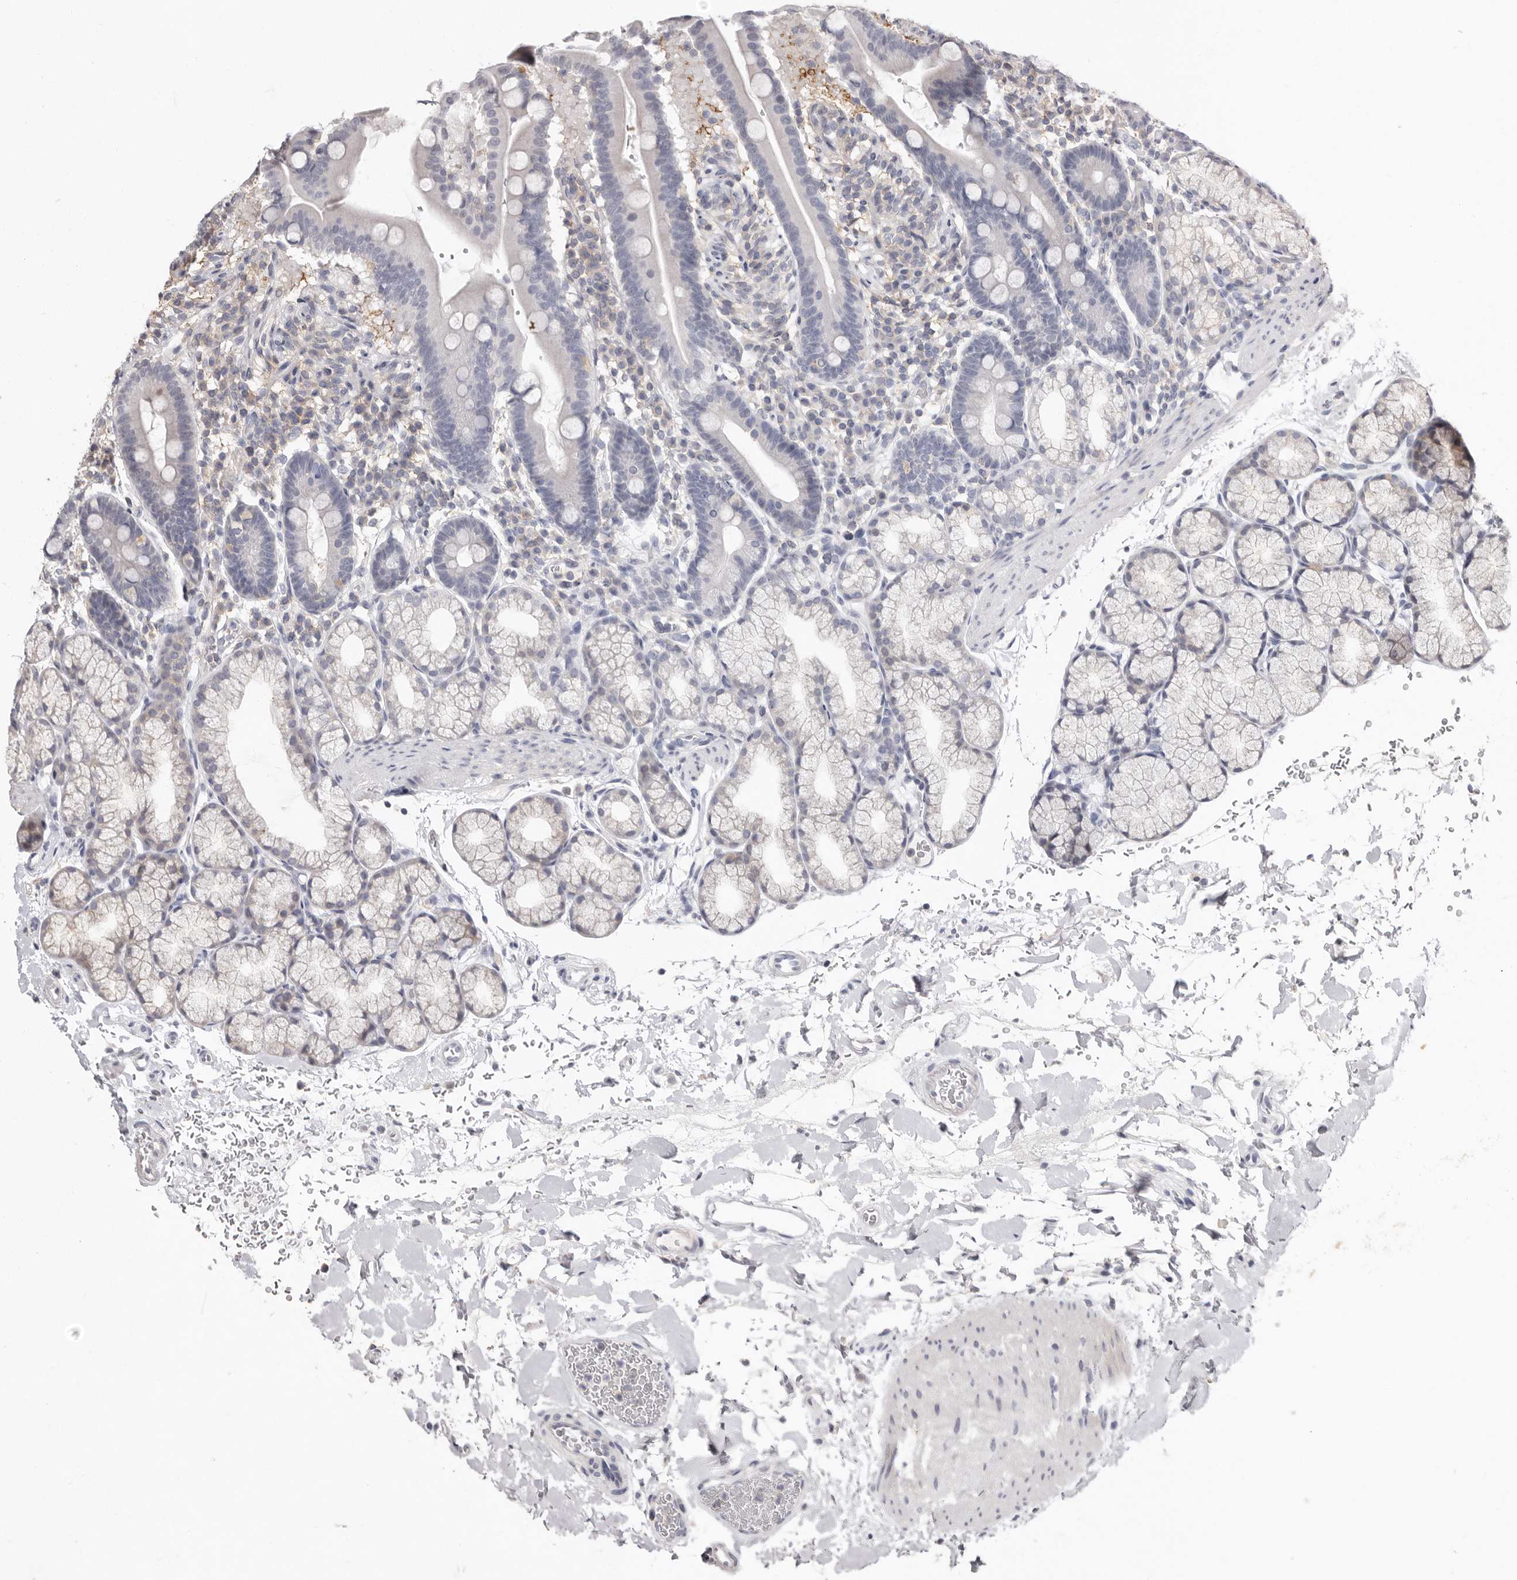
{"staining": {"intensity": "negative", "quantity": "none", "location": "none"}, "tissue": "duodenum", "cell_type": "Glandular cells", "image_type": "normal", "snomed": [{"axis": "morphology", "description": "Normal tissue, NOS"}, {"axis": "topography", "description": "Duodenum"}], "caption": "This is a micrograph of immunohistochemistry (IHC) staining of benign duodenum, which shows no staining in glandular cells.", "gene": "KIF26B", "patient": {"sex": "male", "age": 54}}